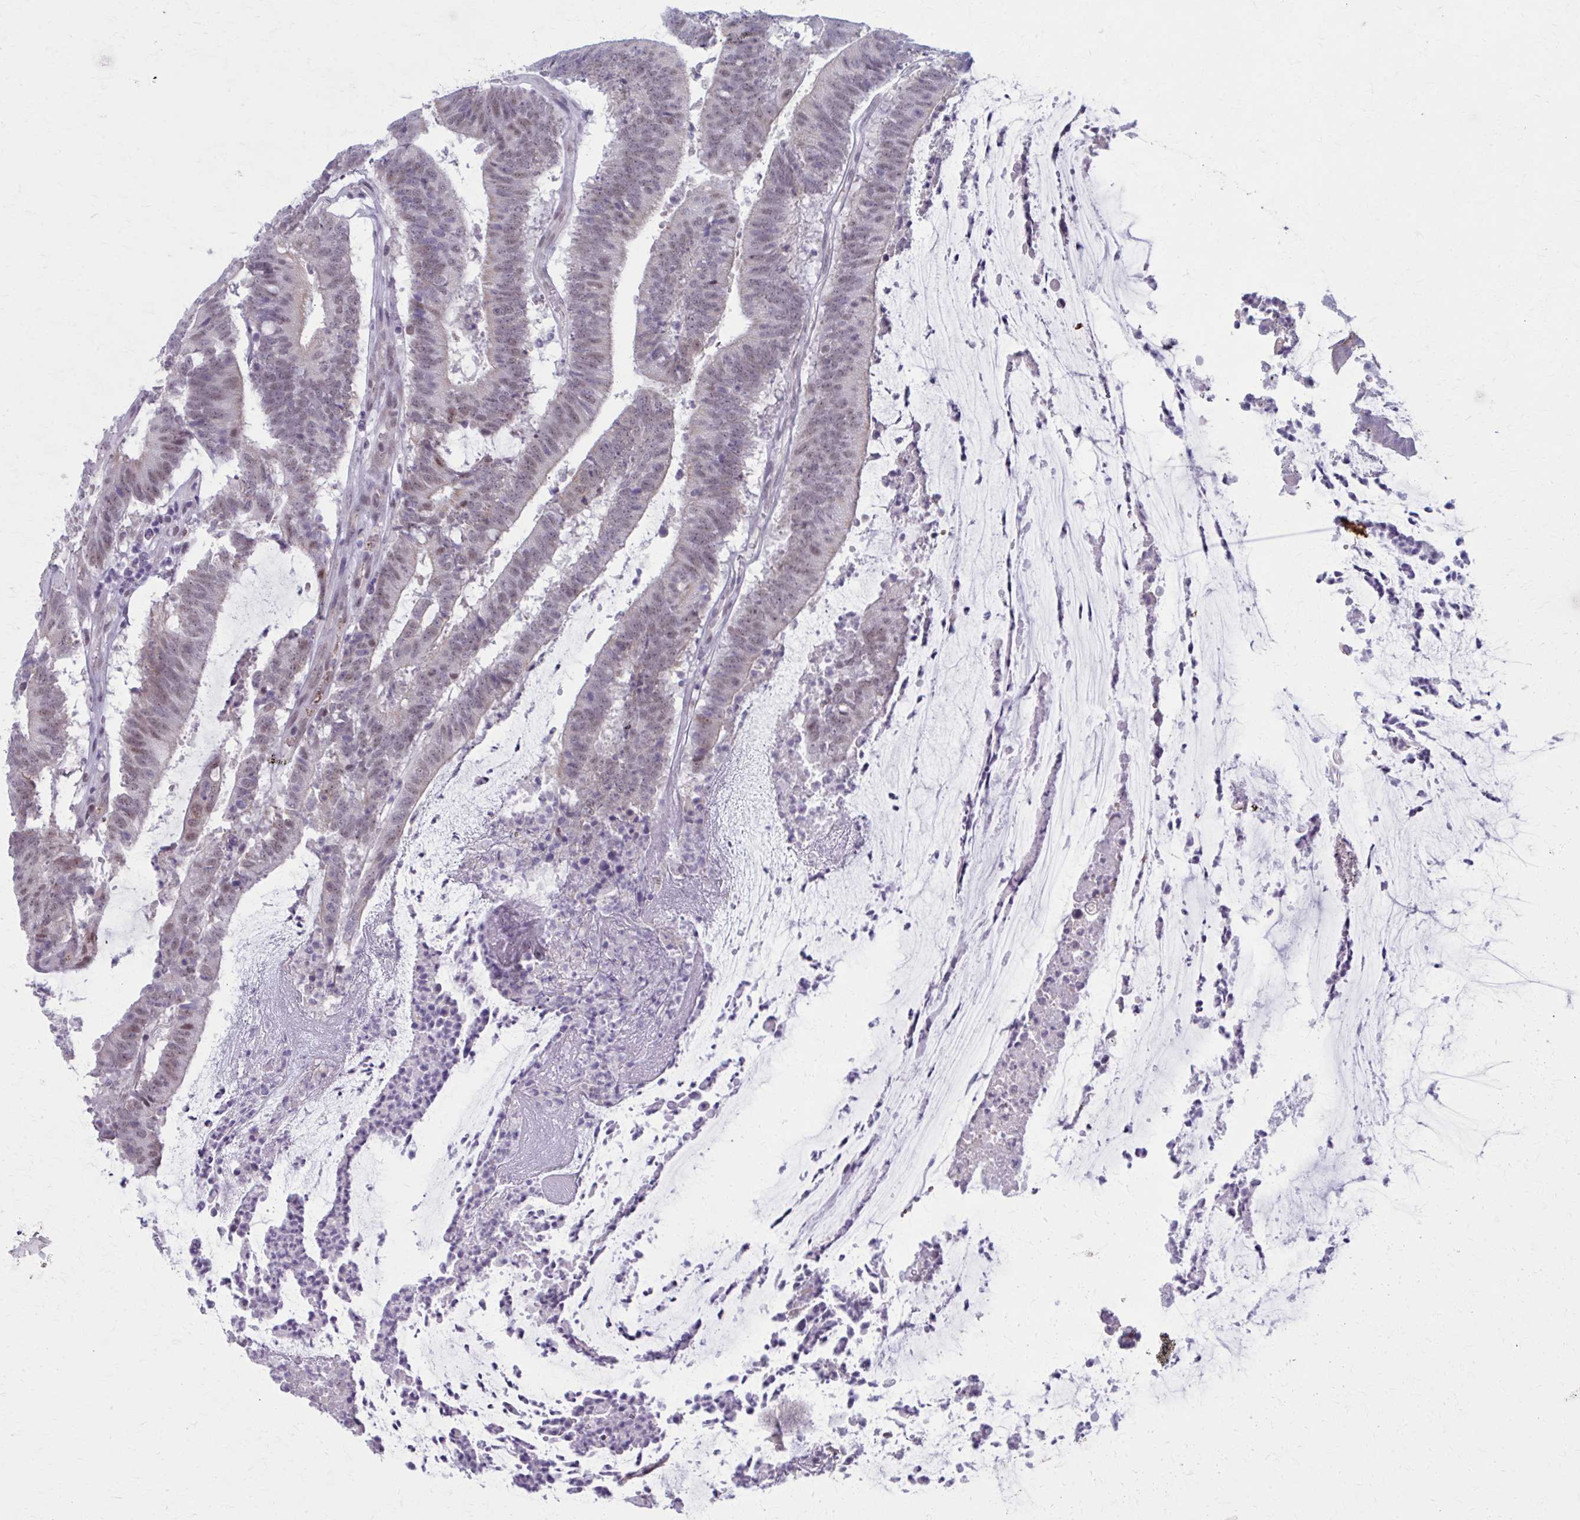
{"staining": {"intensity": "weak", "quantity": "<25%", "location": "nuclear"}, "tissue": "colorectal cancer", "cell_type": "Tumor cells", "image_type": "cancer", "snomed": [{"axis": "morphology", "description": "Adenocarcinoma, NOS"}, {"axis": "topography", "description": "Colon"}], "caption": "Image shows no significant protein positivity in tumor cells of colorectal adenocarcinoma.", "gene": "NUMBL", "patient": {"sex": "female", "age": 43}}